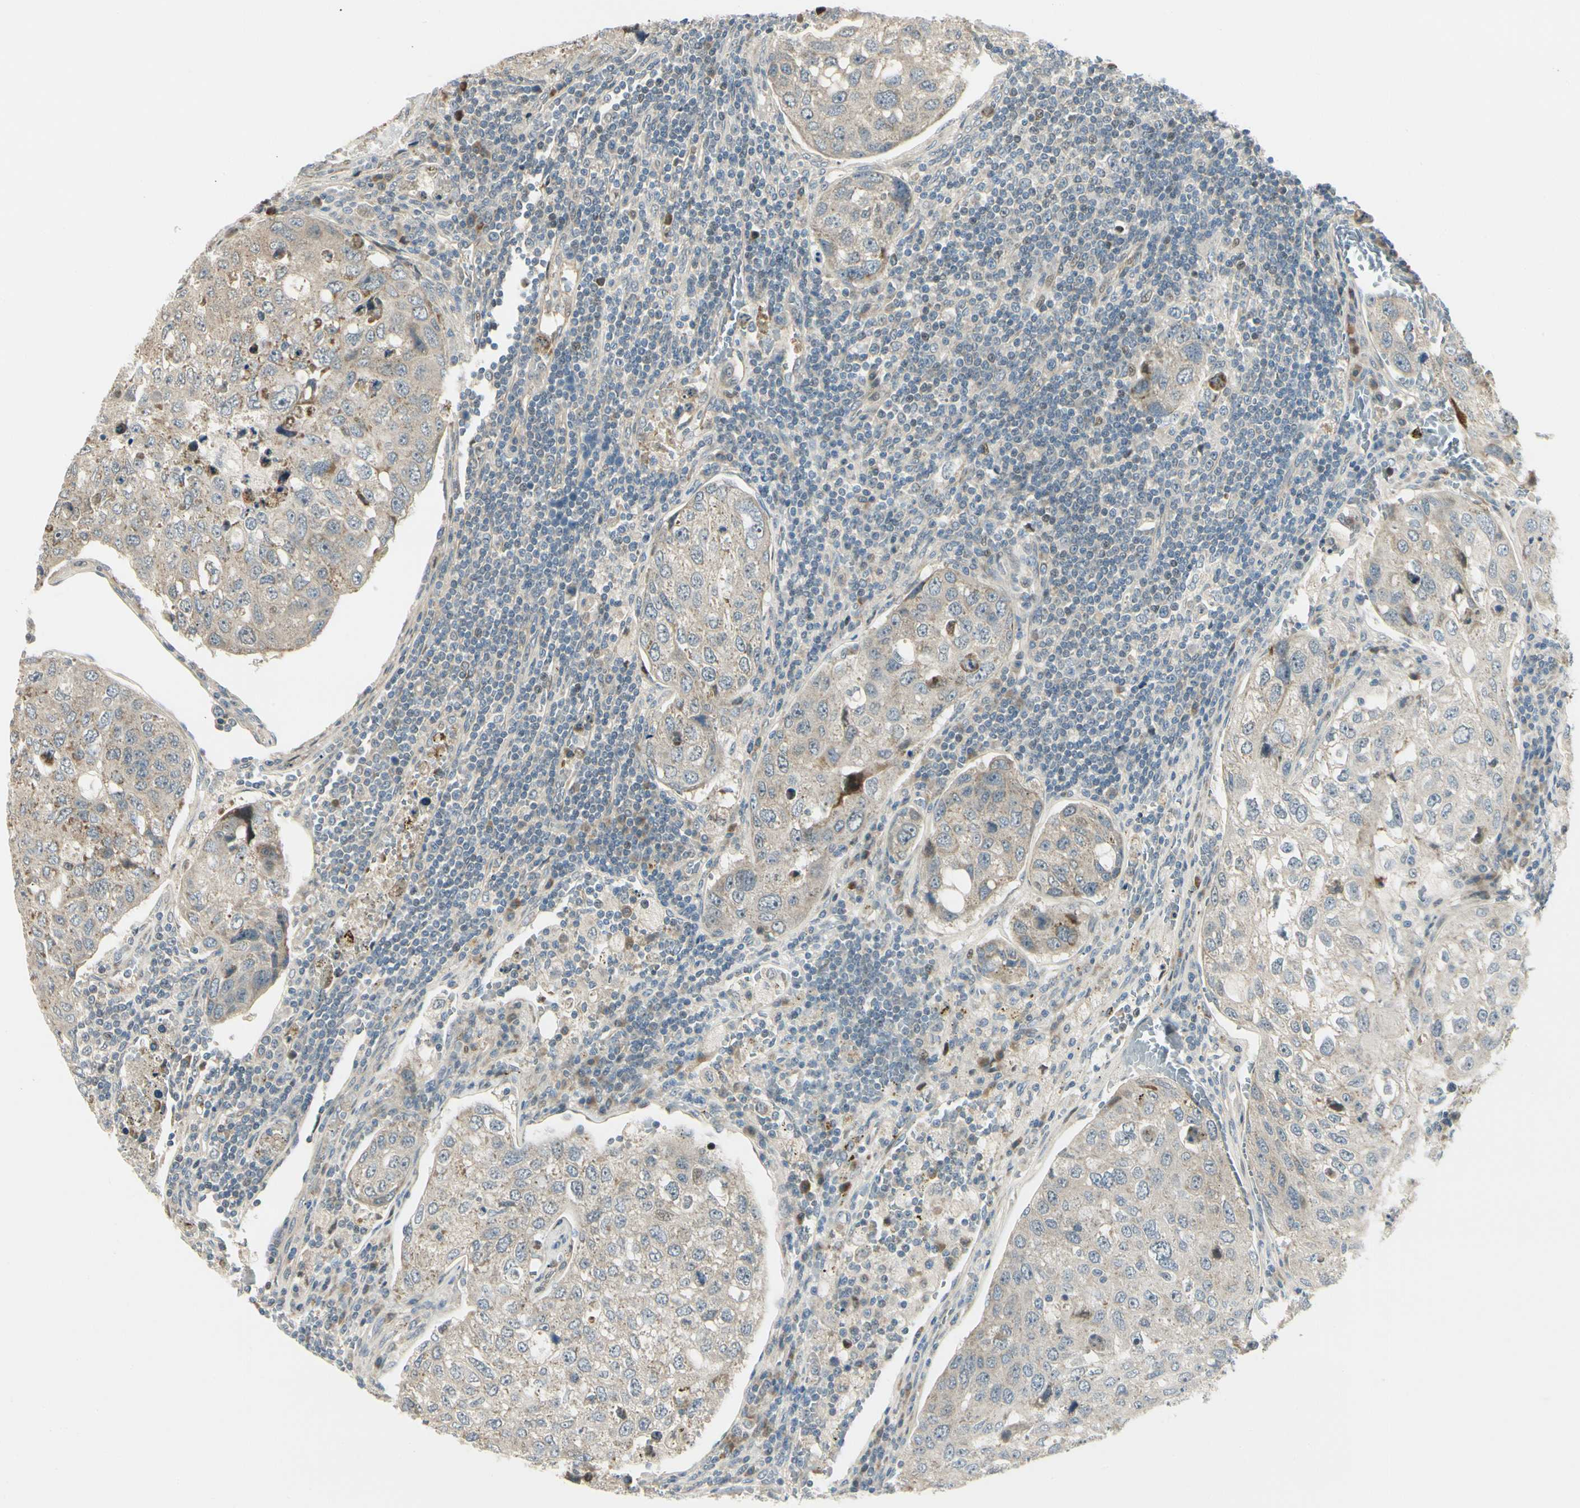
{"staining": {"intensity": "weak", "quantity": ">75%", "location": "cytoplasmic/membranous"}, "tissue": "urothelial cancer", "cell_type": "Tumor cells", "image_type": "cancer", "snomed": [{"axis": "morphology", "description": "Urothelial carcinoma, High grade"}, {"axis": "topography", "description": "Lymph node"}, {"axis": "topography", "description": "Urinary bladder"}], "caption": "Brown immunohistochemical staining in urothelial cancer exhibits weak cytoplasmic/membranous positivity in approximately >75% of tumor cells.", "gene": "P4HA3", "patient": {"sex": "male", "age": 51}}